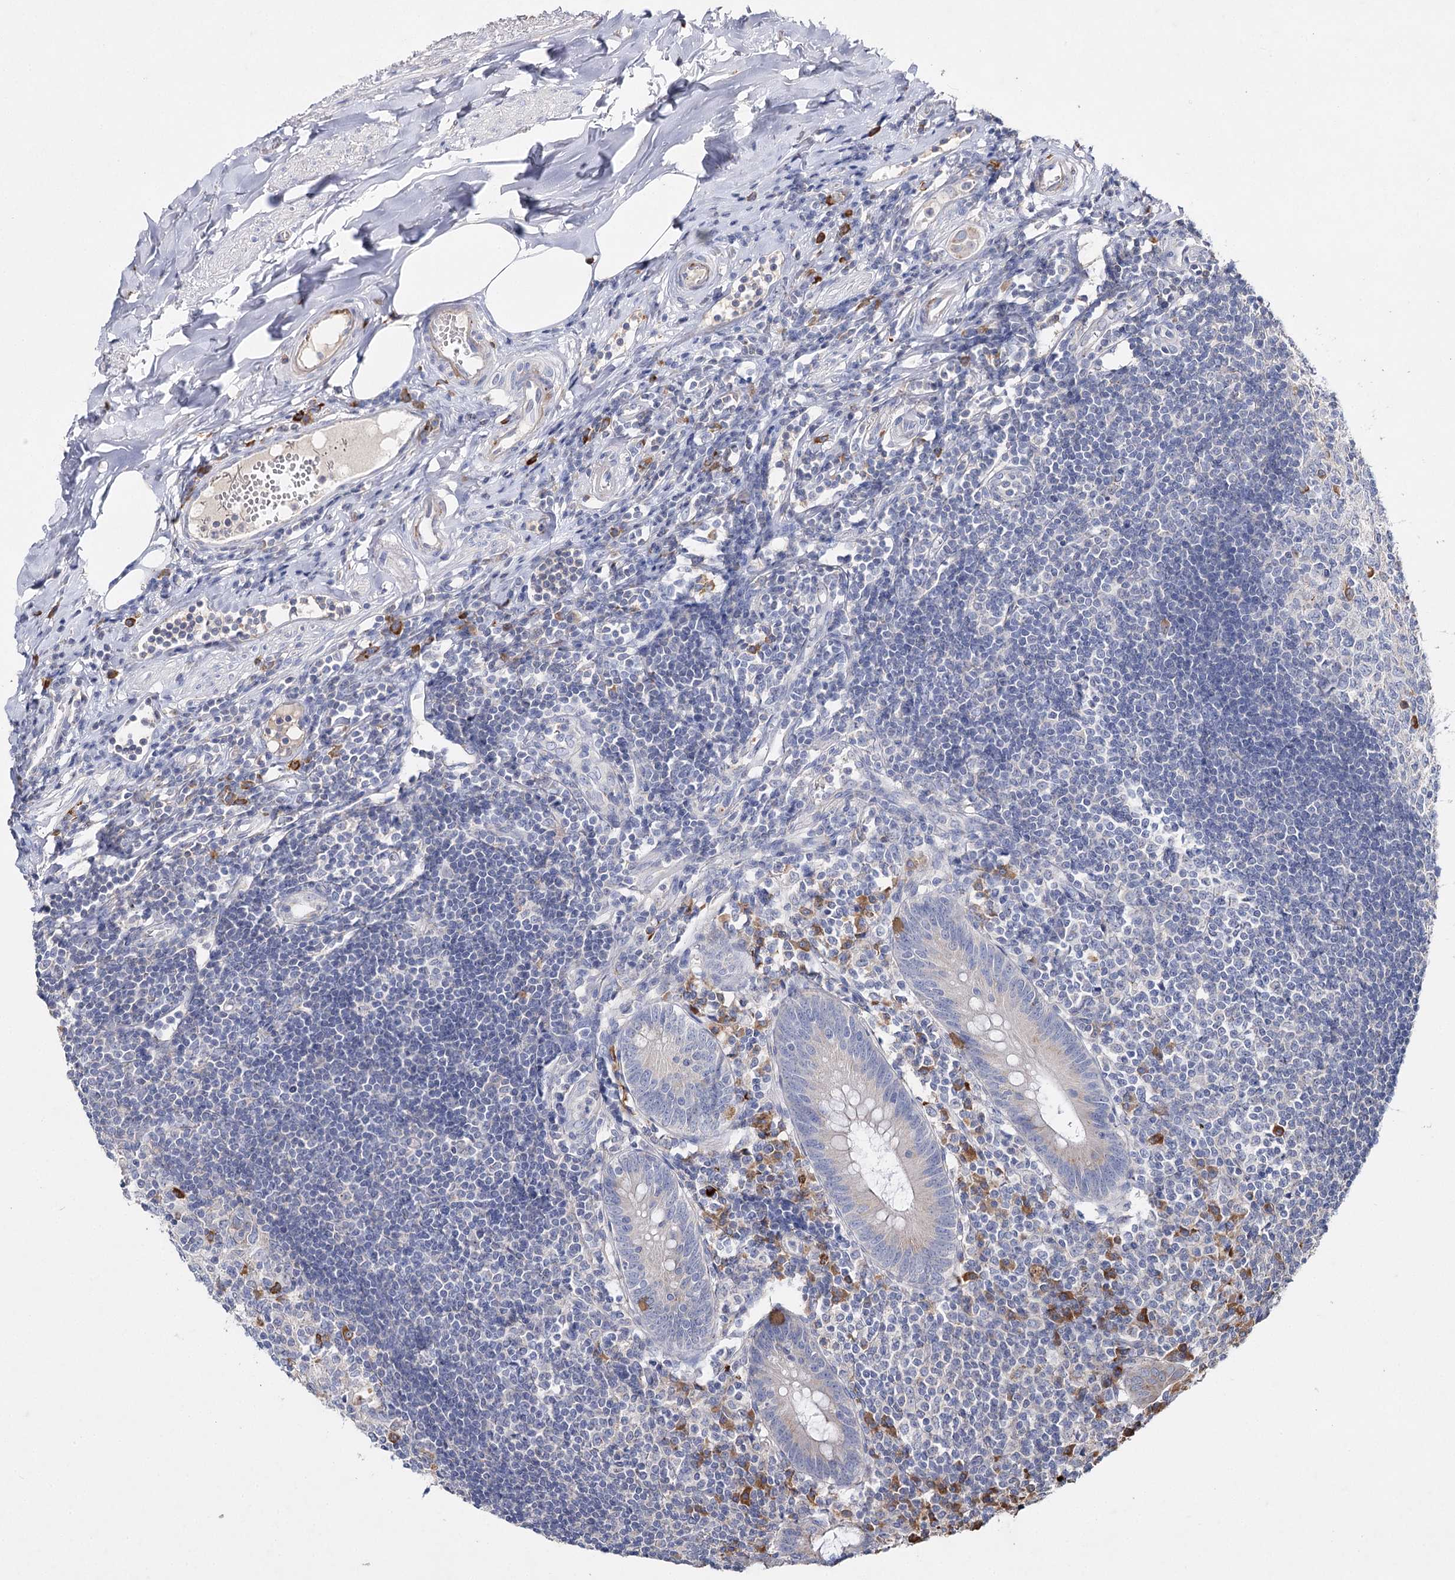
{"staining": {"intensity": "negative", "quantity": "none", "location": "none"}, "tissue": "appendix", "cell_type": "Glandular cells", "image_type": "normal", "snomed": [{"axis": "morphology", "description": "Normal tissue, NOS"}, {"axis": "topography", "description": "Appendix"}], "caption": "Immunohistochemical staining of benign appendix reveals no significant positivity in glandular cells. Nuclei are stained in blue.", "gene": "IL1RAP", "patient": {"sex": "female", "age": 54}}